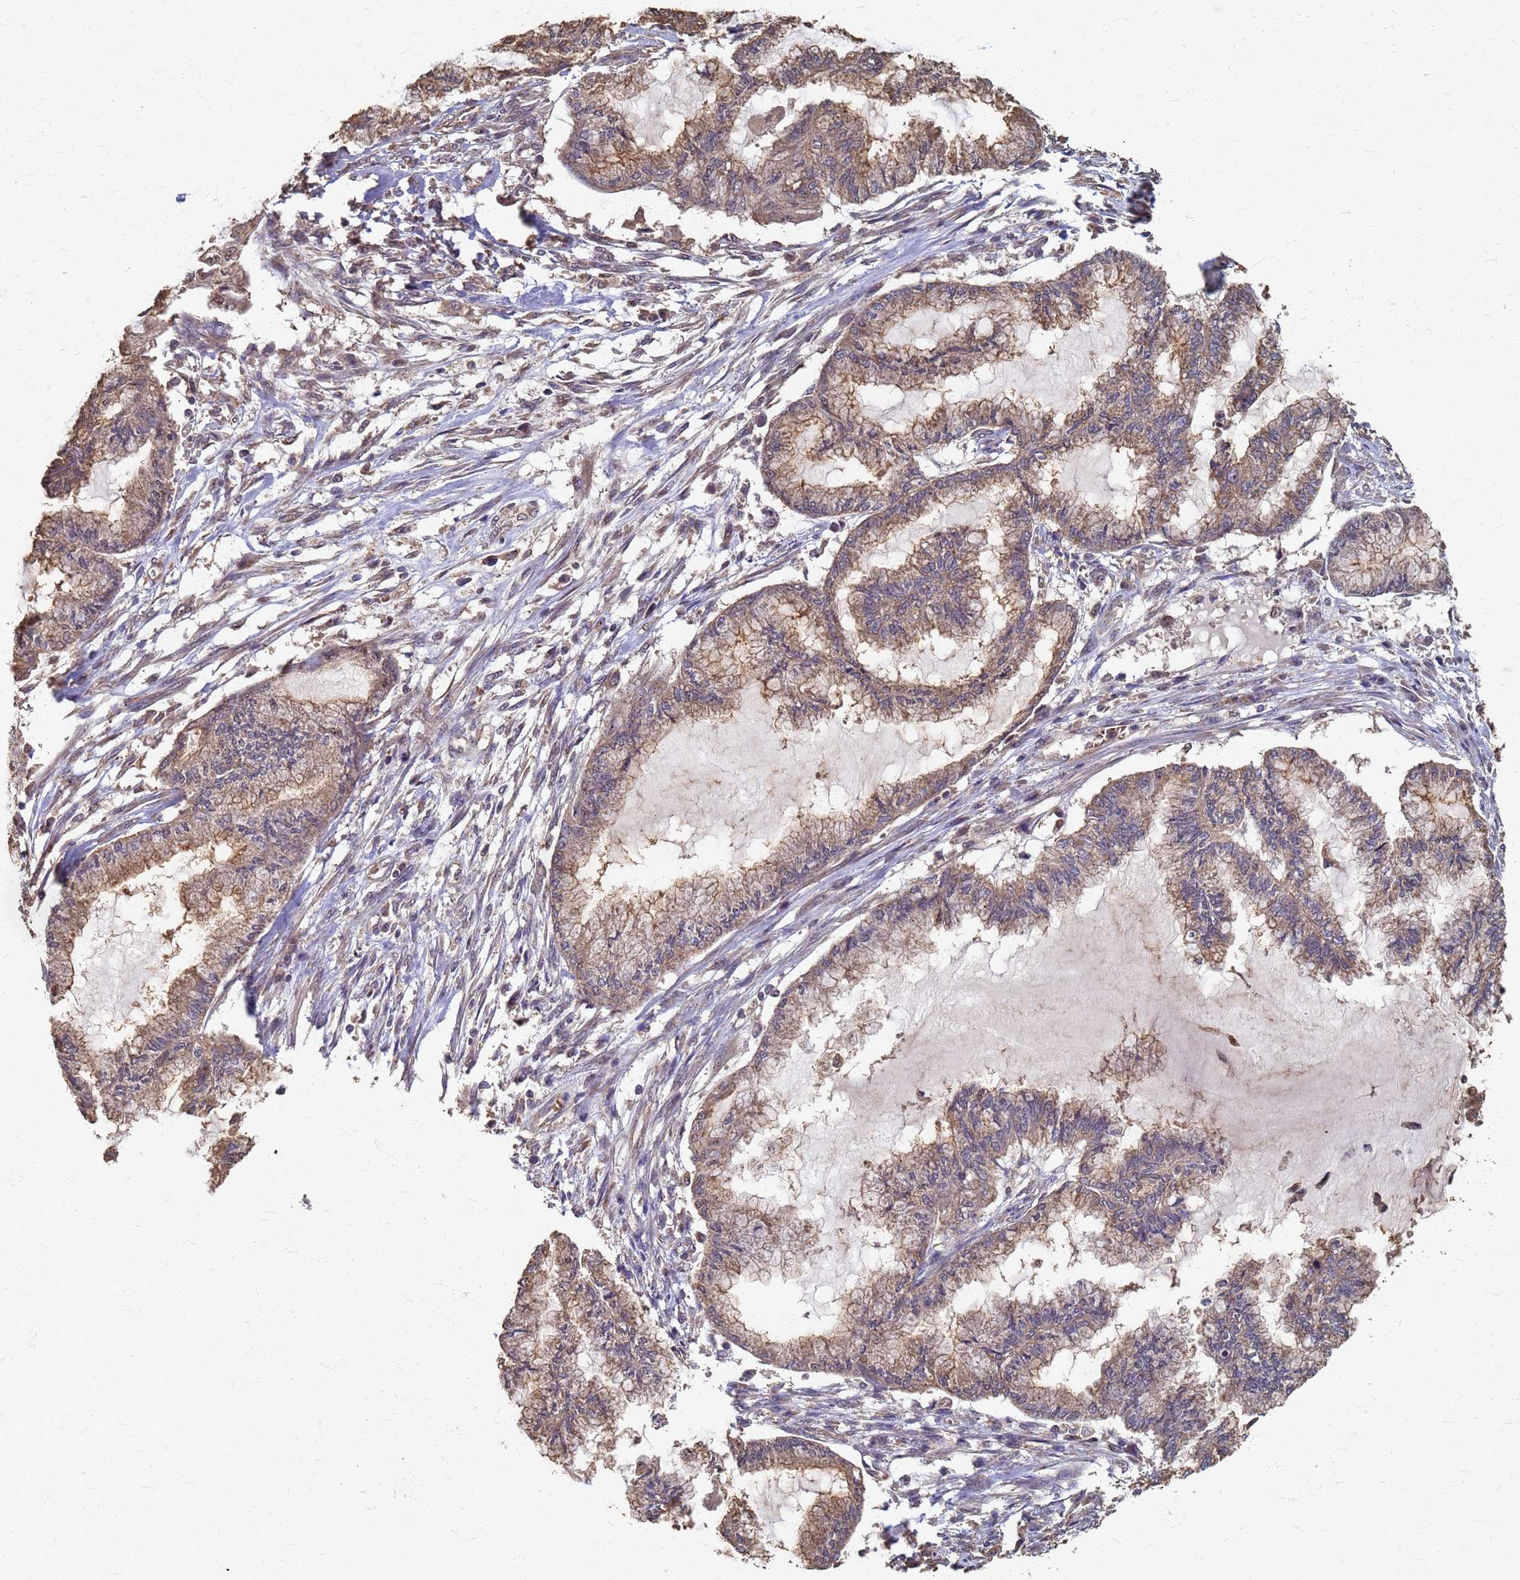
{"staining": {"intensity": "moderate", "quantity": ">75%", "location": "cytoplasmic/membranous"}, "tissue": "endometrial cancer", "cell_type": "Tumor cells", "image_type": "cancer", "snomed": [{"axis": "morphology", "description": "Adenocarcinoma, NOS"}, {"axis": "topography", "description": "Endometrium"}], "caption": "Immunohistochemistry (IHC) image of neoplastic tissue: endometrial cancer stained using immunohistochemistry (IHC) reveals medium levels of moderate protein expression localized specifically in the cytoplasmic/membranous of tumor cells, appearing as a cytoplasmic/membranous brown color.", "gene": "DPH5", "patient": {"sex": "female", "age": 86}}